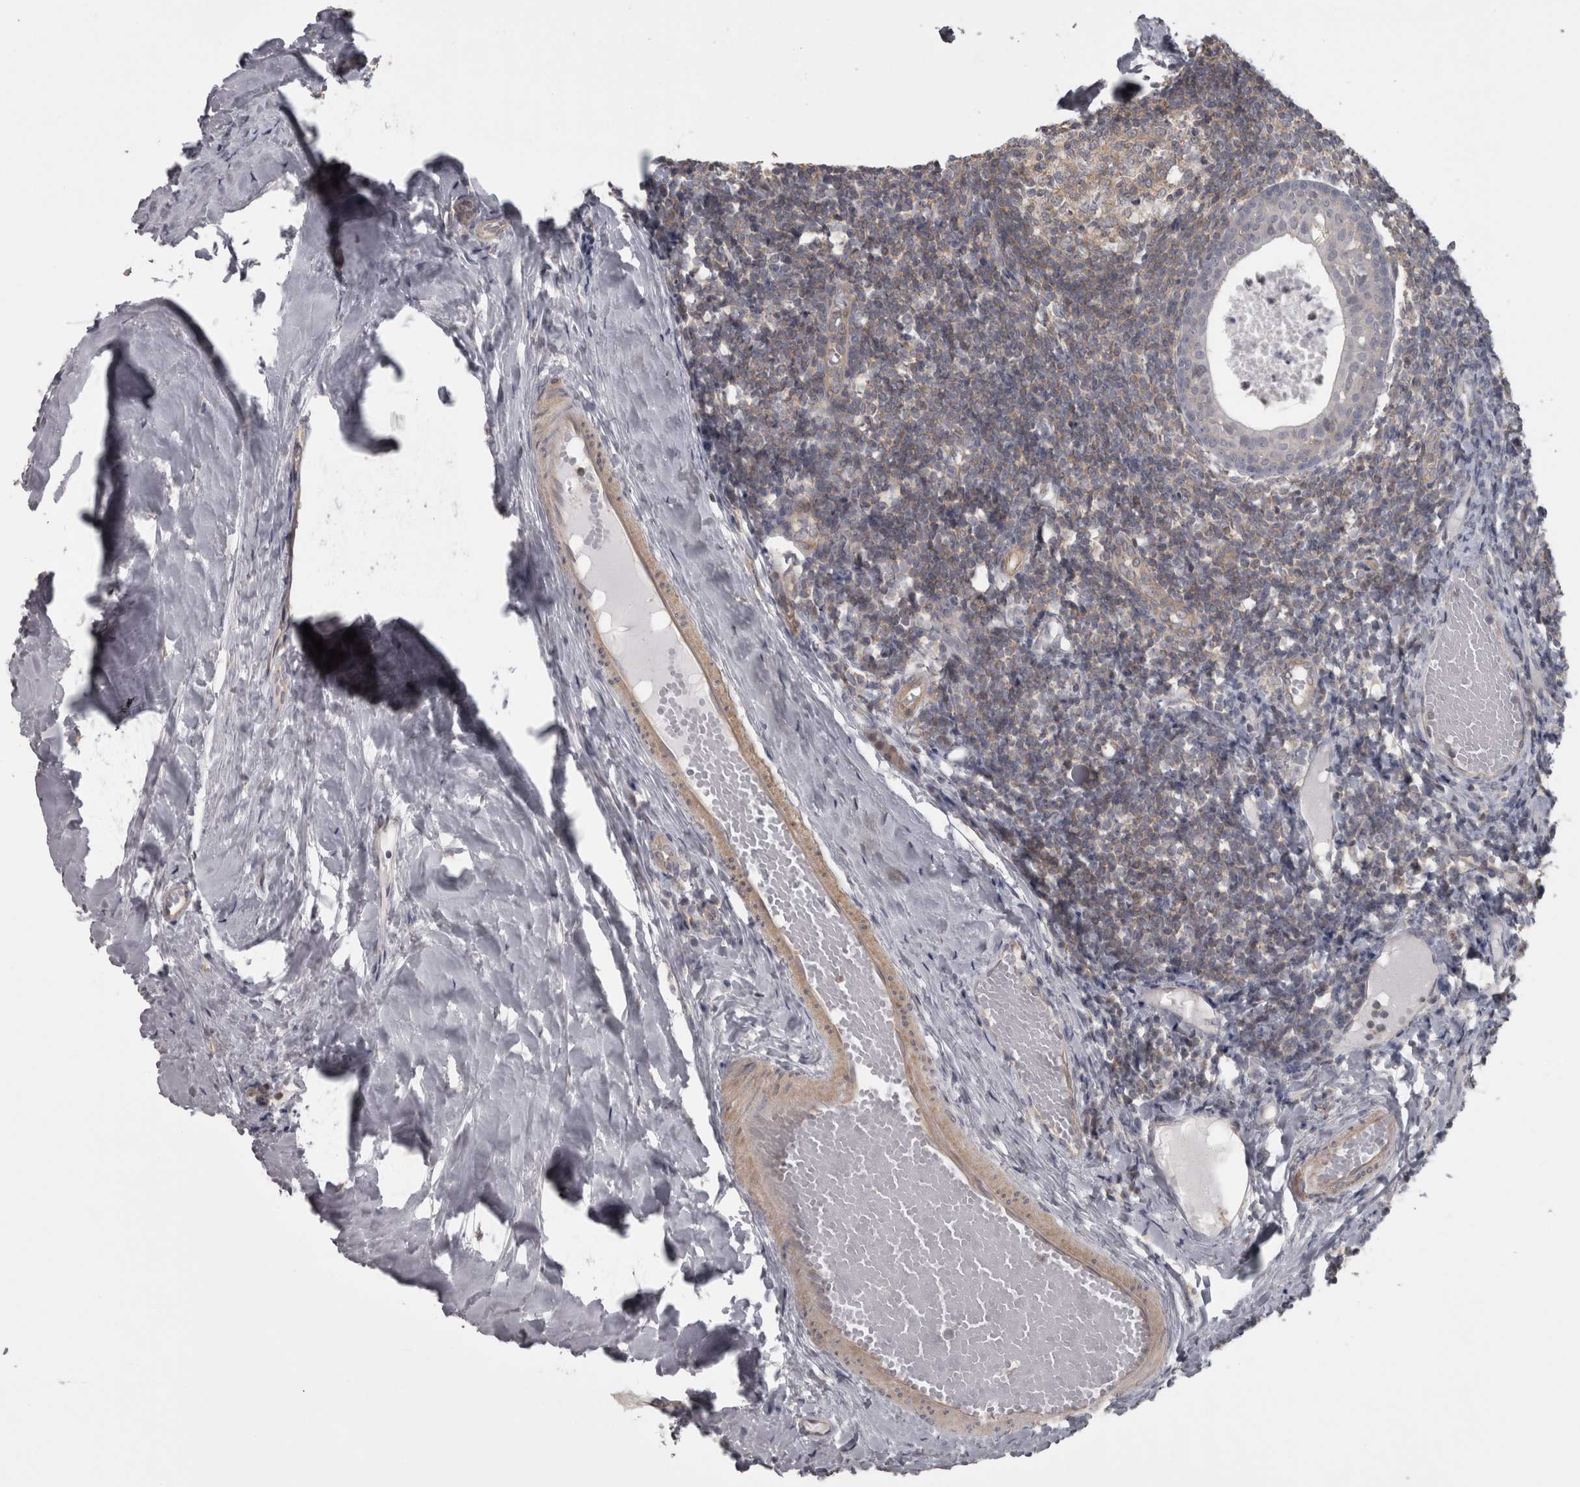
{"staining": {"intensity": "weak", "quantity": ">75%", "location": "cytoplasmic/membranous"}, "tissue": "tonsil", "cell_type": "Germinal center cells", "image_type": "normal", "snomed": [{"axis": "morphology", "description": "Normal tissue, NOS"}, {"axis": "topography", "description": "Tonsil"}], "caption": "Immunohistochemistry (IHC) (DAB) staining of benign human tonsil exhibits weak cytoplasmic/membranous protein staining in about >75% of germinal center cells.", "gene": "PPP1R12B", "patient": {"sex": "female", "age": 19}}